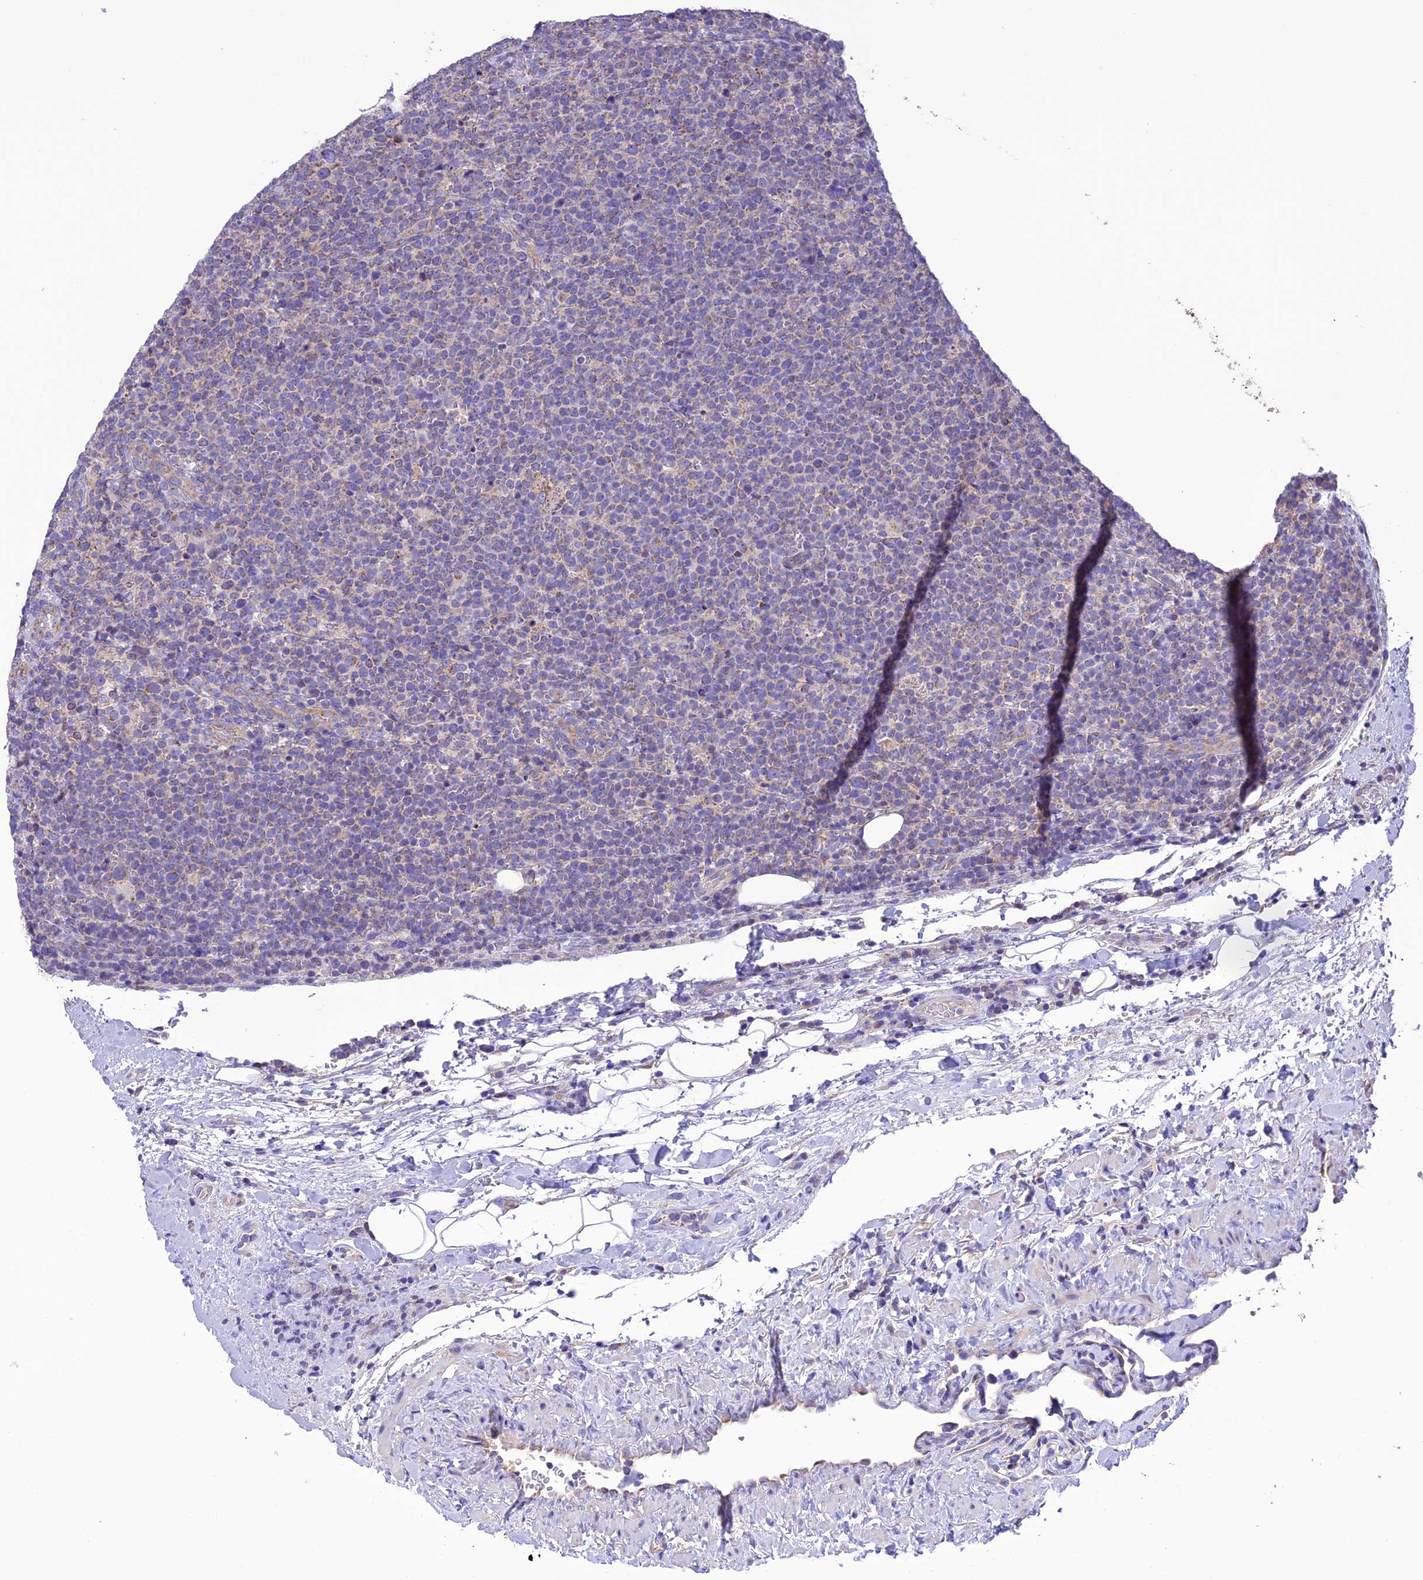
{"staining": {"intensity": "weak", "quantity": "25%-75%", "location": "cytoplasmic/membranous"}, "tissue": "lymphoma", "cell_type": "Tumor cells", "image_type": "cancer", "snomed": [{"axis": "morphology", "description": "Malignant lymphoma, non-Hodgkin's type, High grade"}, {"axis": "topography", "description": "Lymph node"}], "caption": "IHC photomicrograph of neoplastic tissue: malignant lymphoma, non-Hodgkin's type (high-grade) stained using immunohistochemistry exhibits low levels of weak protein expression localized specifically in the cytoplasmic/membranous of tumor cells, appearing as a cytoplasmic/membranous brown color.", "gene": "MAP3K12", "patient": {"sex": "male", "age": 61}}